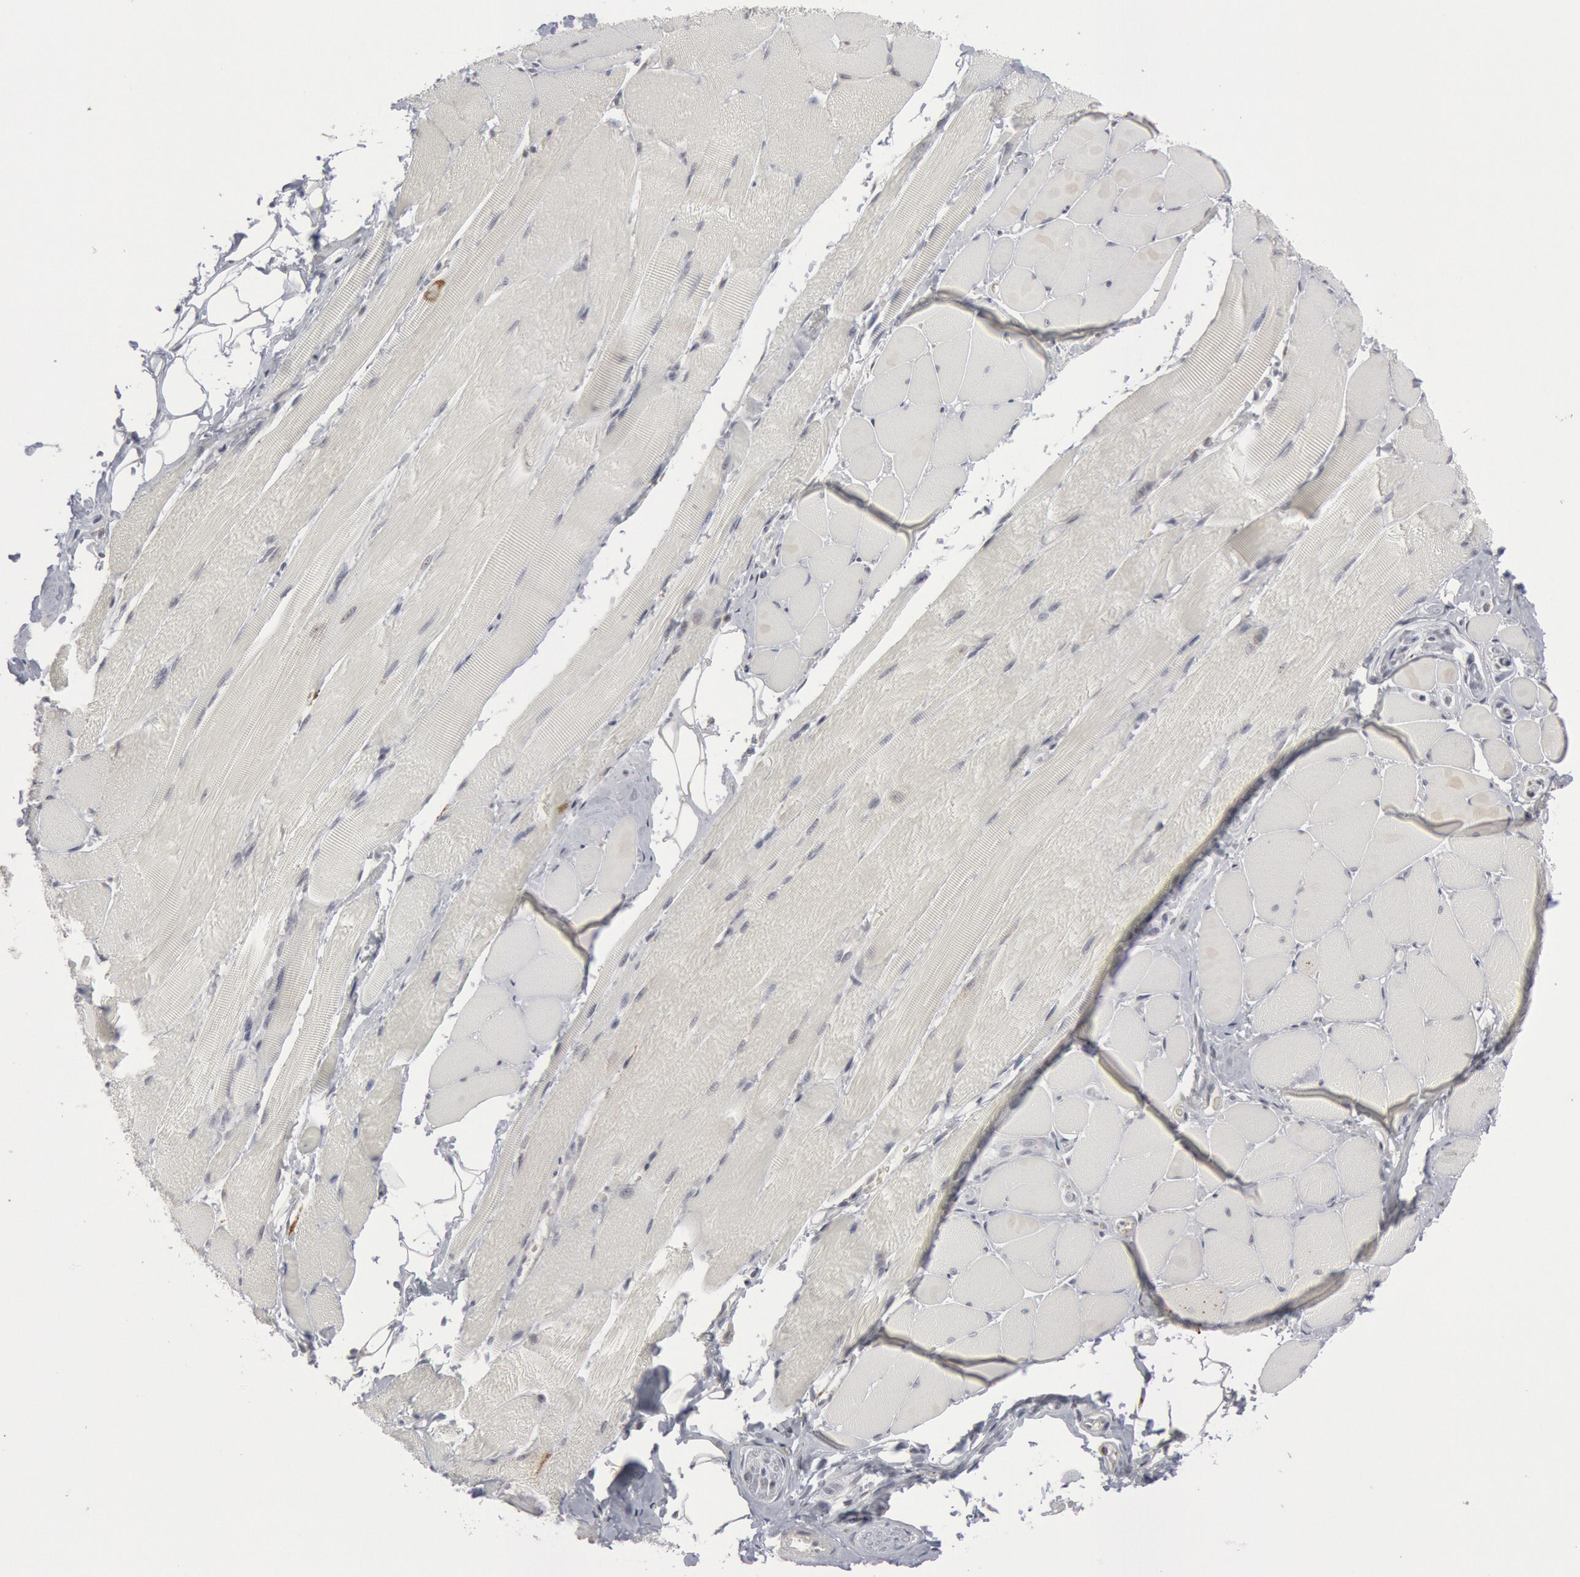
{"staining": {"intensity": "moderate", "quantity": "<25%", "location": "cytoplasmic/membranous"}, "tissue": "adipose tissue", "cell_type": "Adipocytes", "image_type": "normal", "snomed": [{"axis": "morphology", "description": "Normal tissue, NOS"}, {"axis": "topography", "description": "Skeletal muscle"}, {"axis": "topography", "description": "Peripheral nerve tissue"}], "caption": "This is an image of IHC staining of normal adipose tissue, which shows moderate expression in the cytoplasmic/membranous of adipocytes.", "gene": "CASP9", "patient": {"sex": "female", "age": 84}}